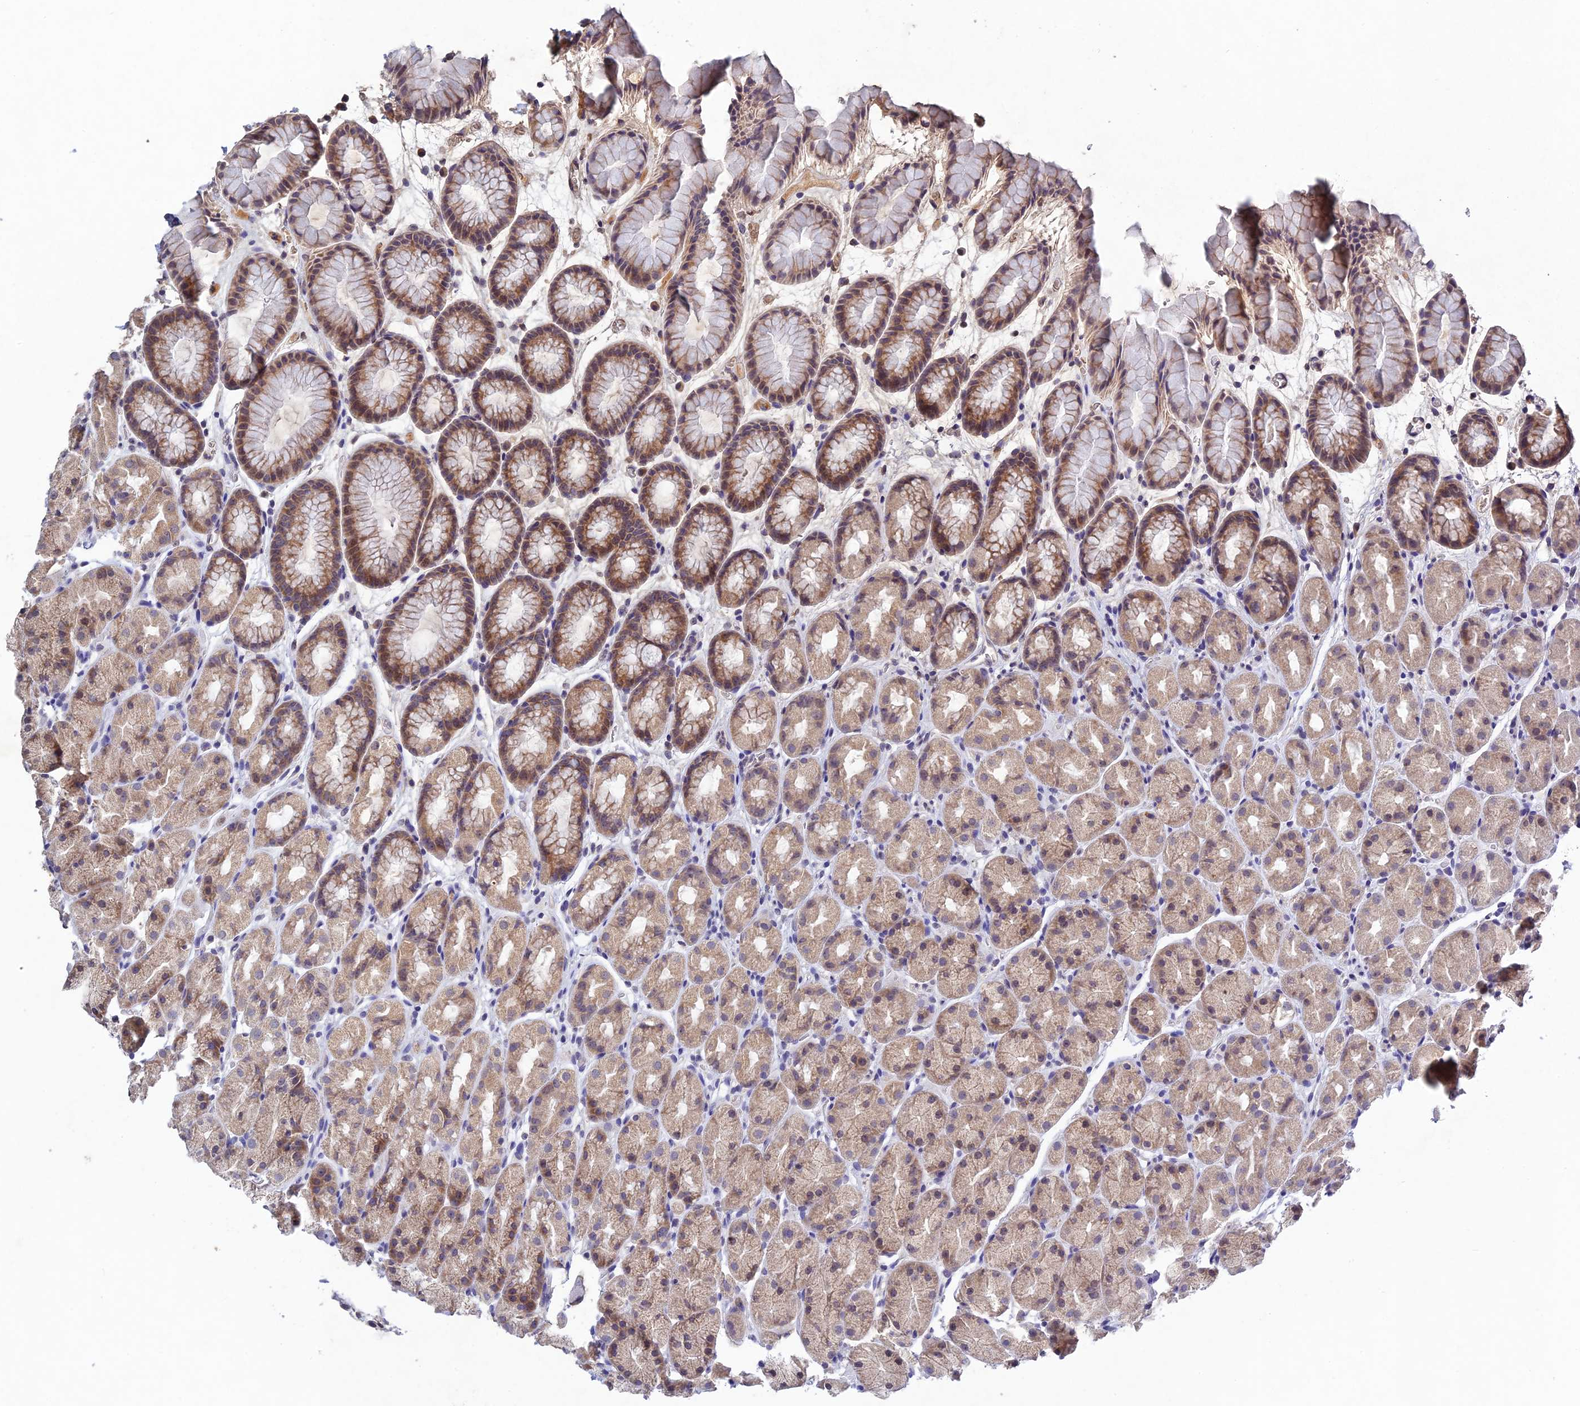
{"staining": {"intensity": "moderate", "quantity": ">75%", "location": "cytoplasmic/membranous"}, "tissue": "stomach", "cell_type": "Glandular cells", "image_type": "normal", "snomed": [{"axis": "morphology", "description": "Normal tissue, NOS"}, {"axis": "topography", "description": "Stomach, upper"}, {"axis": "topography", "description": "Stomach"}], "caption": "DAB (3,3'-diaminobenzidine) immunohistochemical staining of unremarkable human stomach reveals moderate cytoplasmic/membranous protein staining in about >75% of glandular cells. Using DAB (3,3'-diaminobenzidine) (brown) and hematoxylin (blue) stains, captured at high magnification using brightfield microscopy.", "gene": "CHST5", "patient": {"sex": "male", "age": 47}}